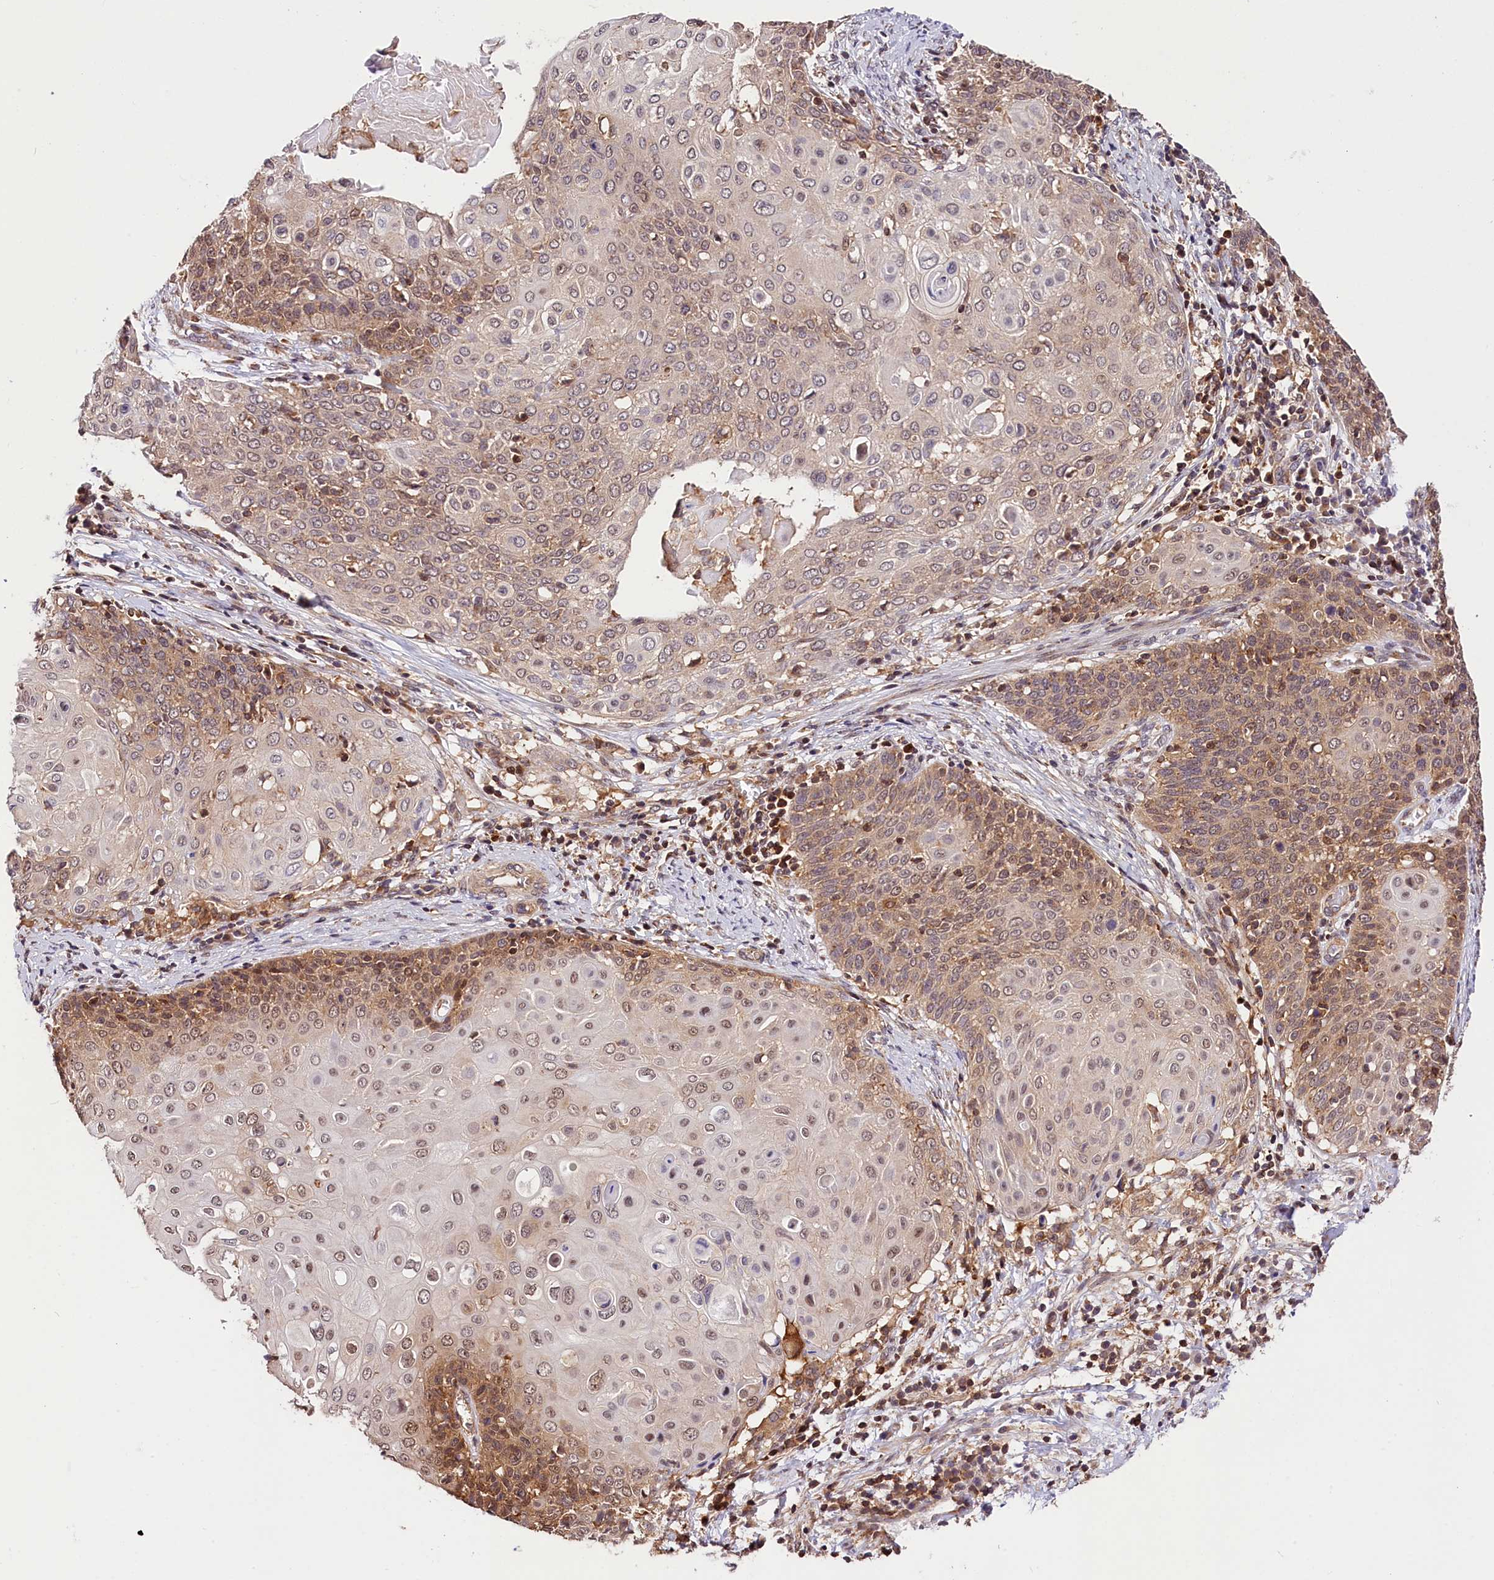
{"staining": {"intensity": "weak", "quantity": "25%-75%", "location": "cytoplasmic/membranous,nuclear"}, "tissue": "cervical cancer", "cell_type": "Tumor cells", "image_type": "cancer", "snomed": [{"axis": "morphology", "description": "Squamous cell carcinoma, NOS"}, {"axis": "topography", "description": "Cervix"}], "caption": "Tumor cells display low levels of weak cytoplasmic/membranous and nuclear expression in approximately 25%-75% of cells in cervical cancer.", "gene": "CHORDC1", "patient": {"sex": "female", "age": 39}}